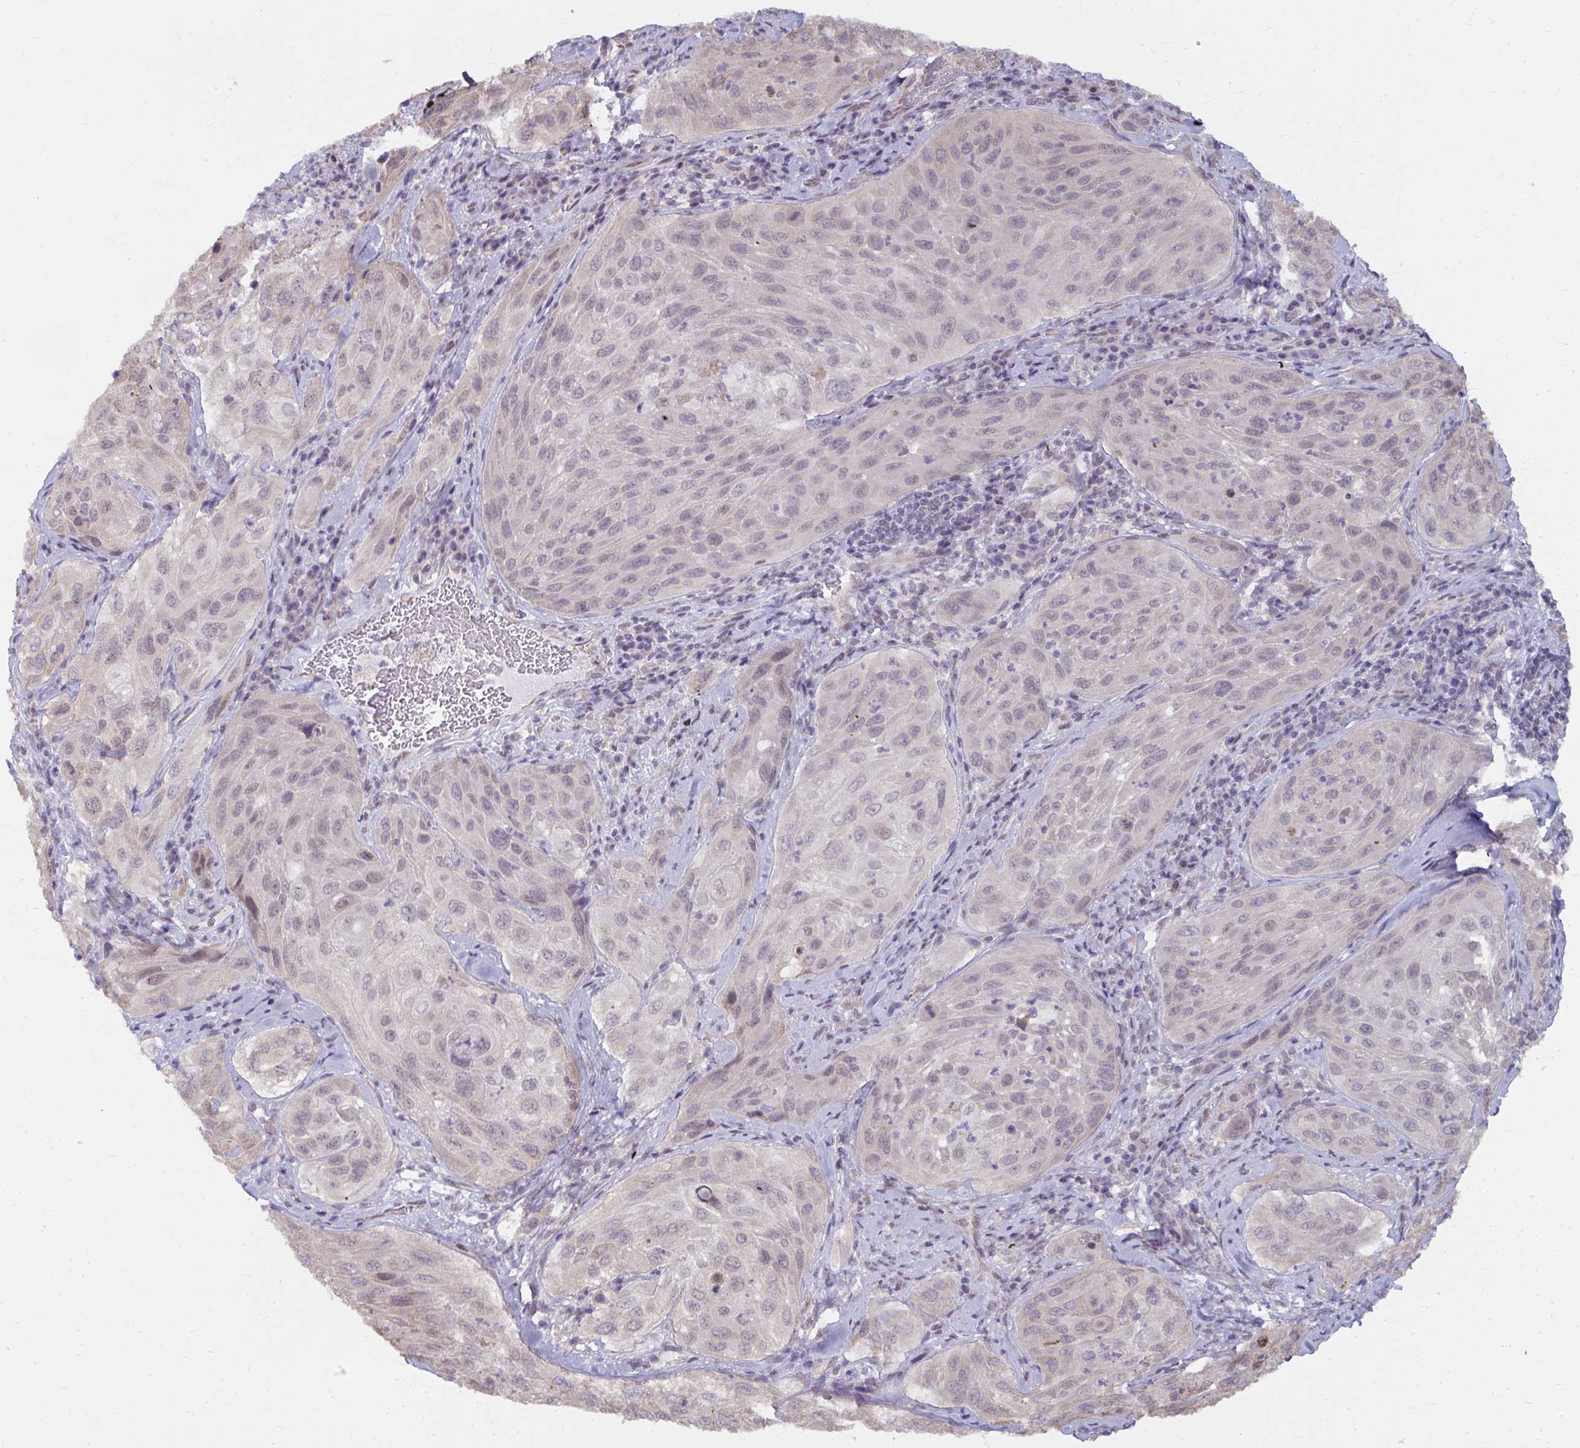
{"staining": {"intensity": "negative", "quantity": "none", "location": "none"}, "tissue": "cervical cancer", "cell_type": "Tumor cells", "image_type": "cancer", "snomed": [{"axis": "morphology", "description": "Squamous cell carcinoma, NOS"}, {"axis": "topography", "description": "Cervix"}], "caption": "High power microscopy photomicrograph of an immunohistochemistry histopathology image of cervical cancer (squamous cell carcinoma), revealing no significant staining in tumor cells.", "gene": "NMNAT1", "patient": {"sex": "female", "age": 42}}